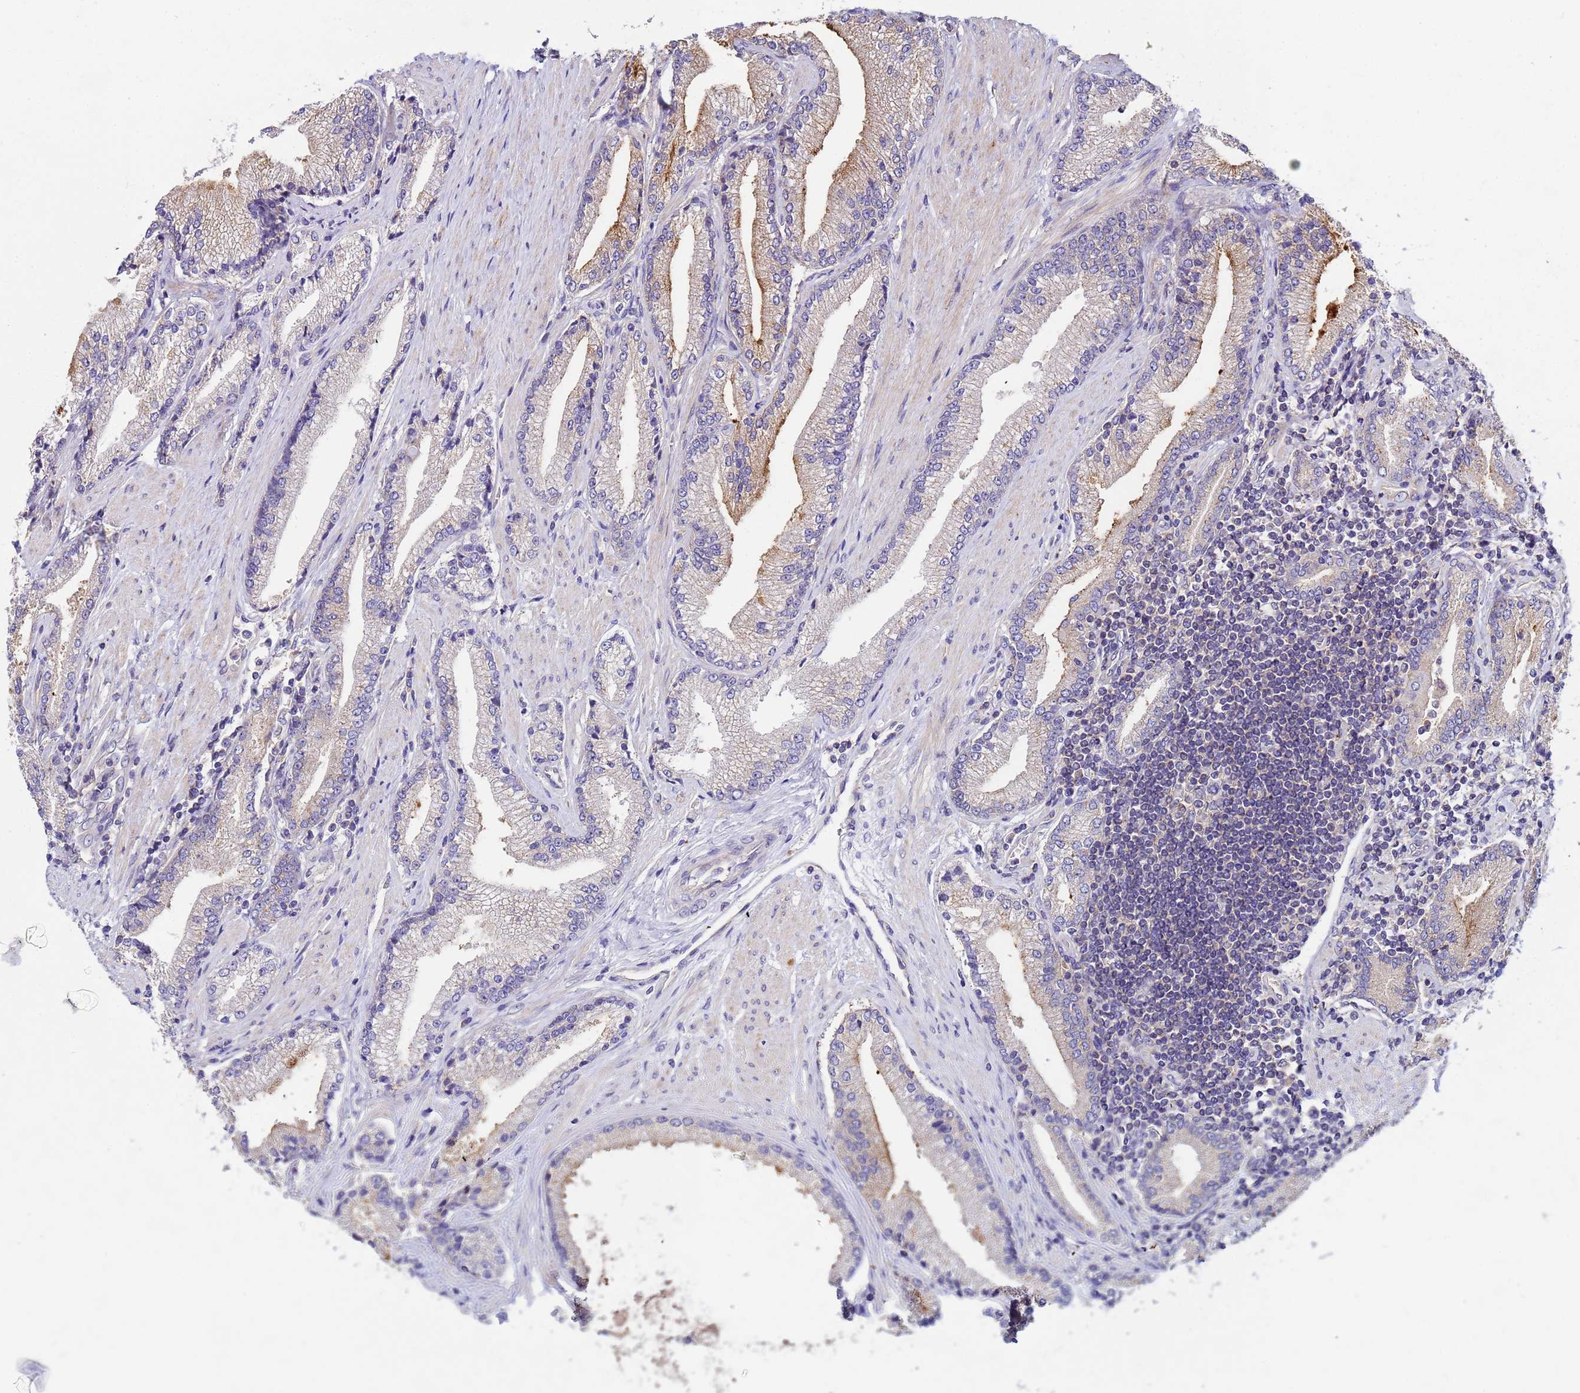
{"staining": {"intensity": "strong", "quantity": "<25%", "location": "cytoplasmic/membranous"}, "tissue": "prostate cancer", "cell_type": "Tumor cells", "image_type": "cancer", "snomed": [{"axis": "morphology", "description": "Adenocarcinoma, High grade"}, {"axis": "topography", "description": "Prostate"}], "caption": "There is medium levels of strong cytoplasmic/membranous staining in tumor cells of prostate high-grade adenocarcinoma, as demonstrated by immunohistochemical staining (brown color).", "gene": "CDC34", "patient": {"sex": "male", "age": 67}}